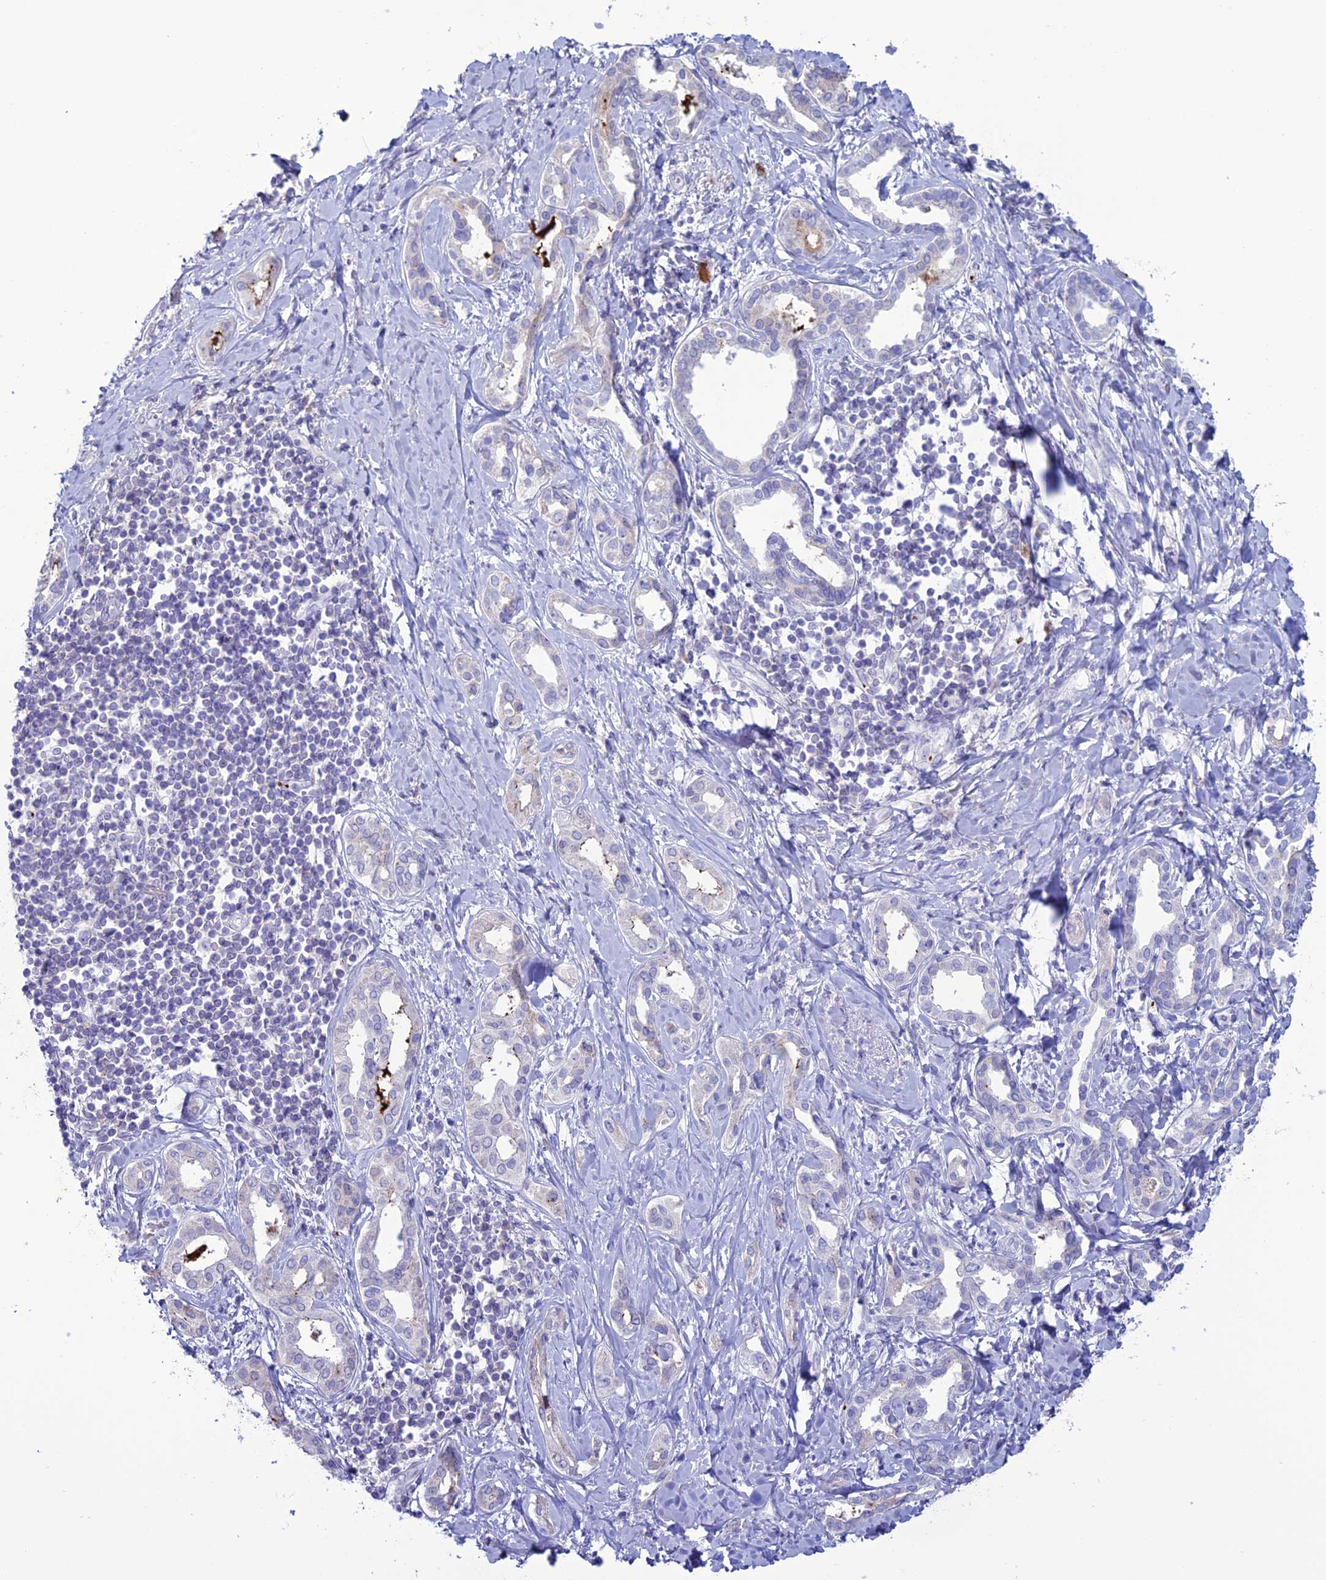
{"staining": {"intensity": "negative", "quantity": "none", "location": "none"}, "tissue": "liver cancer", "cell_type": "Tumor cells", "image_type": "cancer", "snomed": [{"axis": "morphology", "description": "Cholangiocarcinoma"}, {"axis": "topography", "description": "Liver"}], "caption": "A micrograph of human liver cancer is negative for staining in tumor cells.", "gene": "C21orf140", "patient": {"sex": "female", "age": 77}}